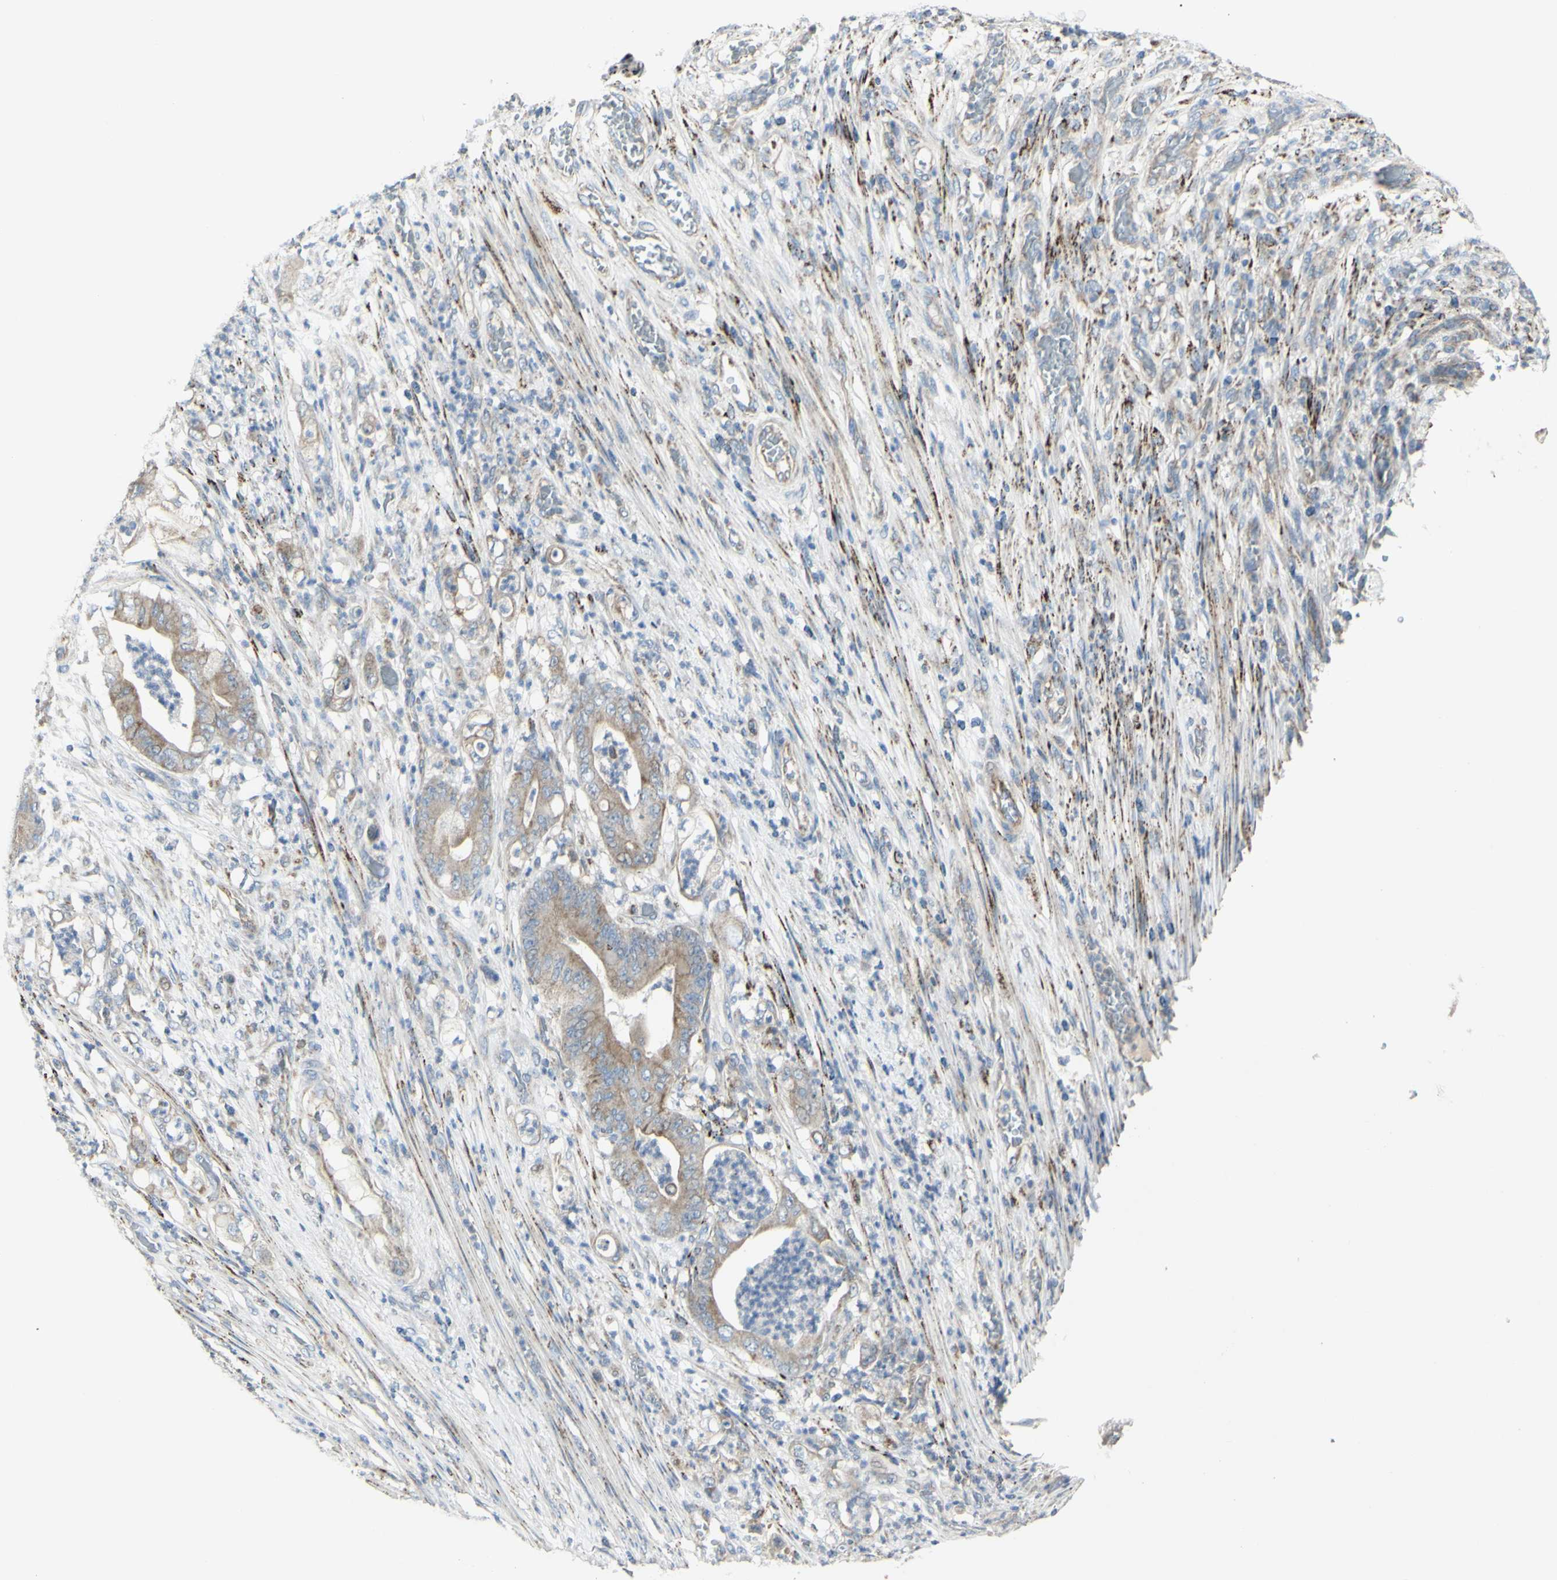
{"staining": {"intensity": "weak", "quantity": "25%-75%", "location": "cytoplasmic/membranous"}, "tissue": "stomach cancer", "cell_type": "Tumor cells", "image_type": "cancer", "snomed": [{"axis": "morphology", "description": "Adenocarcinoma, NOS"}, {"axis": "topography", "description": "Stomach"}], "caption": "Stomach cancer (adenocarcinoma) stained with a brown dye displays weak cytoplasmic/membranous positive positivity in about 25%-75% of tumor cells.", "gene": "CNTNAP1", "patient": {"sex": "female", "age": 73}}